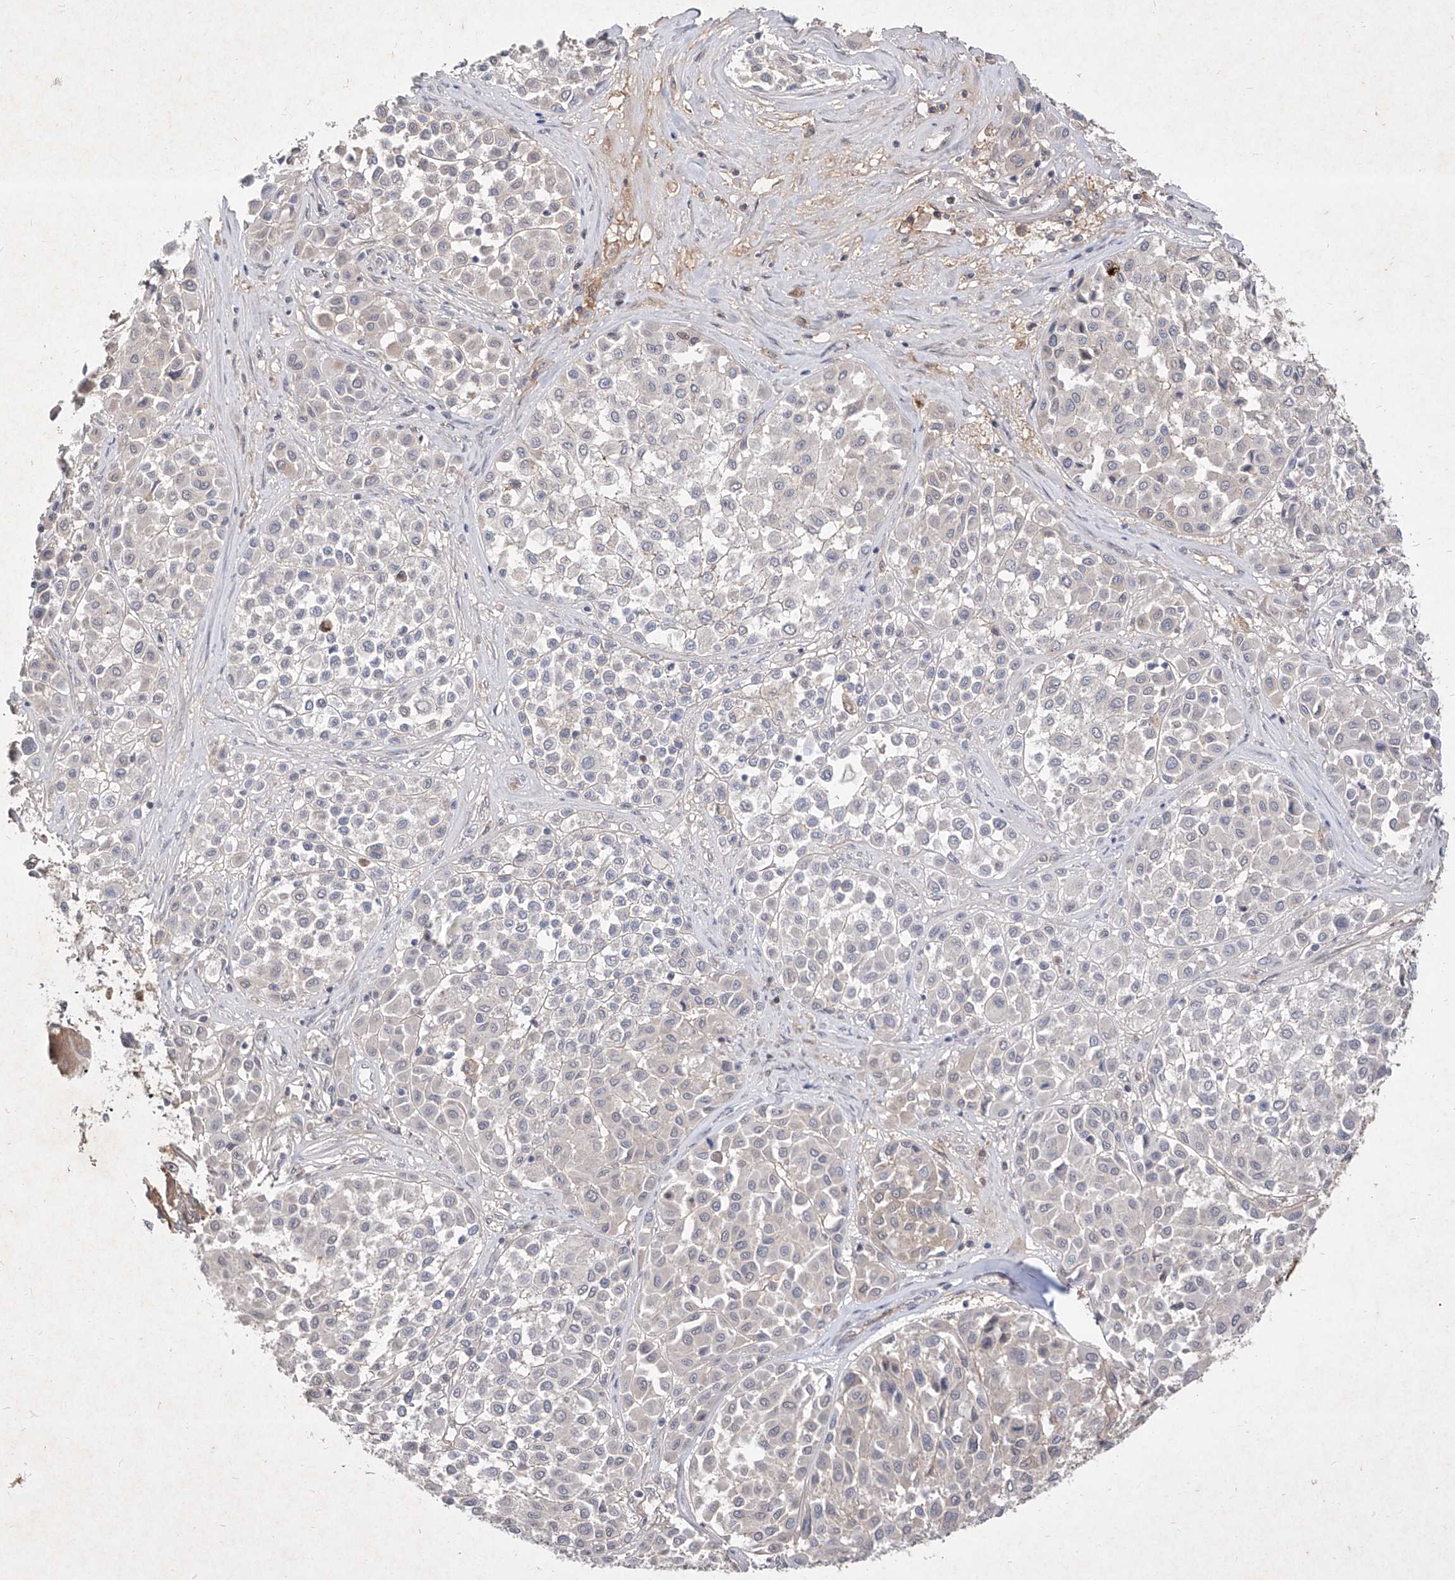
{"staining": {"intensity": "negative", "quantity": "none", "location": "none"}, "tissue": "melanoma", "cell_type": "Tumor cells", "image_type": "cancer", "snomed": [{"axis": "morphology", "description": "Malignant melanoma, Metastatic site"}, {"axis": "topography", "description": "Soft tissue"}], "caption": "DAB (3,3'-diaminobenzidine) immunohistochemical staining of malignant melanoma (metastatic site) reveals no significant staining in tumor cells. The staining was performed using DAB (3,3'-diaminobenzidine) to visualize the protein expression in brown, while the nuclei were stained in blue with hematoxylin (Magnification: 20x).", "gene": "C4A", "patient": {"sex": "male", "age": 41}}